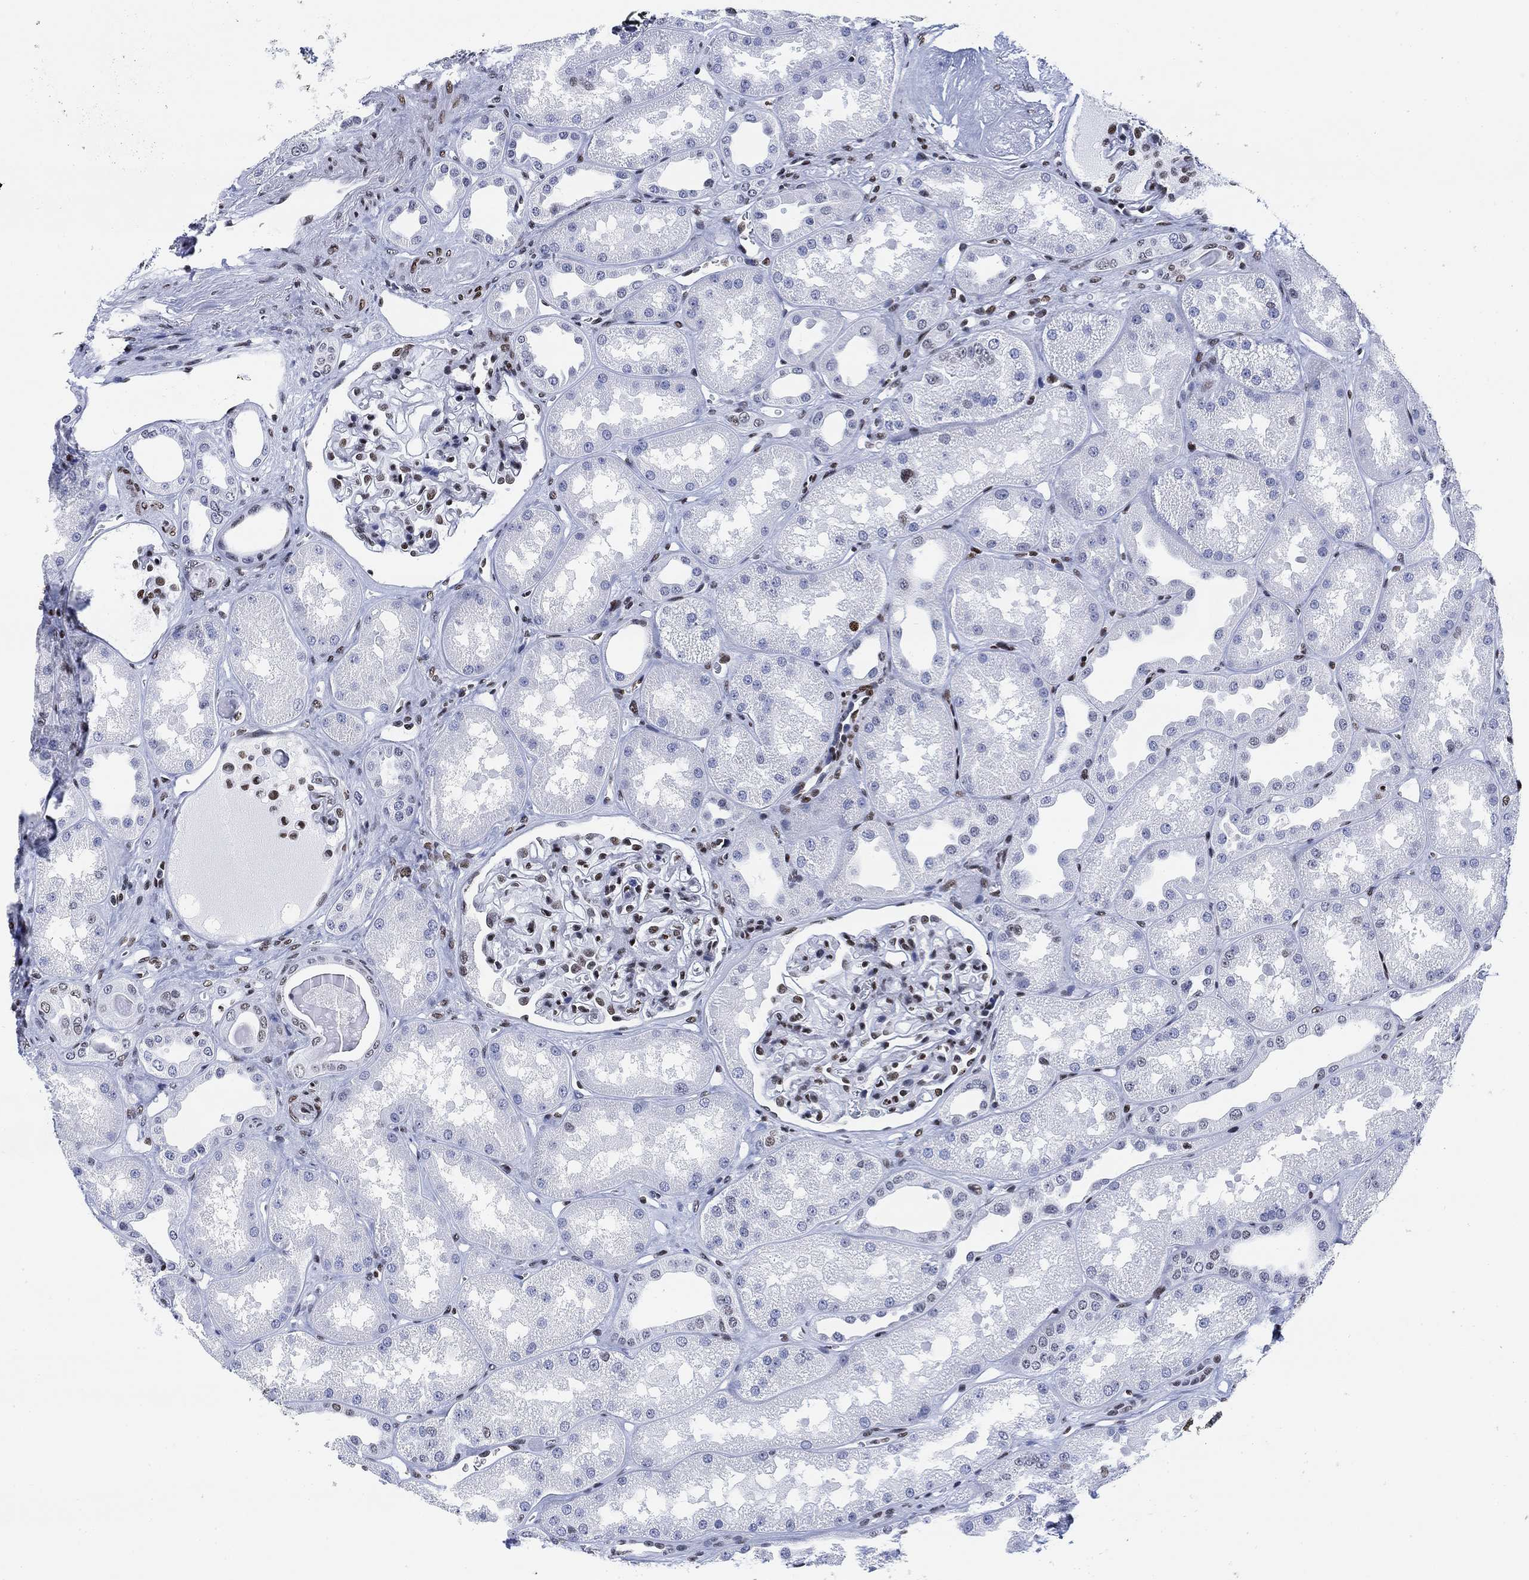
{"staining": {"intensity": "strong", "quantity": "<25%", "location": "nuclear"}, "tissue": "kidney", "cell_type": "Cells in glomeruli", "image_type": "normal", "snomed": [{"axis": "morphology", "description": "Normal tissue, NOS"}, {"axis": "topography", "description": "Kidney"}], "caption": "Immunohistochemistry of unremarkable human kidney exhibits medium levels of strong nuclear staining in about <25% of cells in glomeruli.", "gene": "H1", "patient": {"sex": "male", "age": 61}}